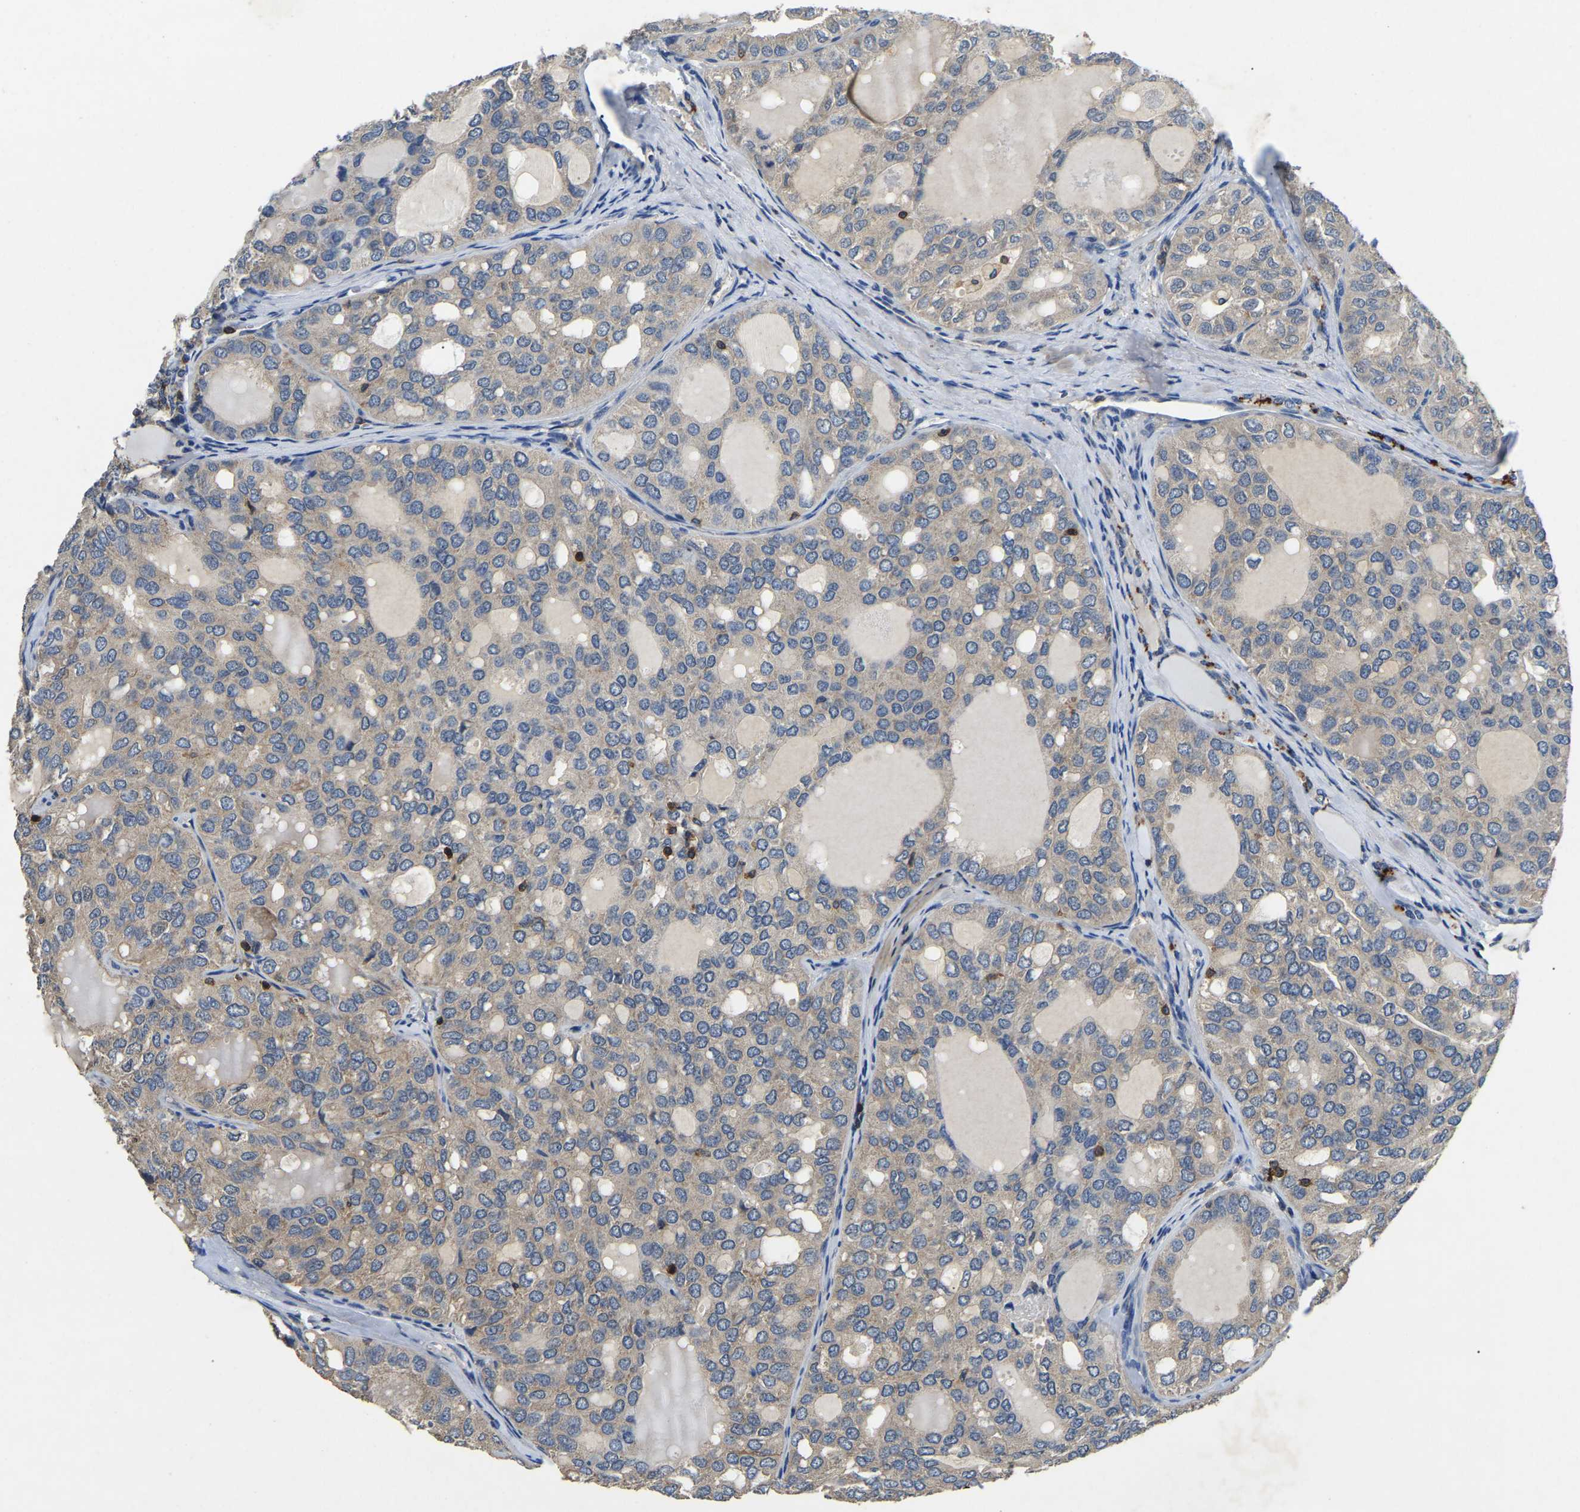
{"staining": {"intensity": "weak", "quantity": "<25%", "location": "cytoplasmic/membranous"}, "tissue": "thyroid cancer", "cell_type": "Tumor cells", "image_type": "cancer", "snomed": [{"axis": "morphology", "description": "Follicular adenoma carcinoma, NOS"}, {"axis": "topography", "description": "Thyroid gland"}], "caption": "Thyroid follicular adenoma carcinoma stained for a protein using immunohistochemistry reveals no staining tumor cells.", "gene": "SMPD2", "patient": {"sex": "male", "age": 75}}